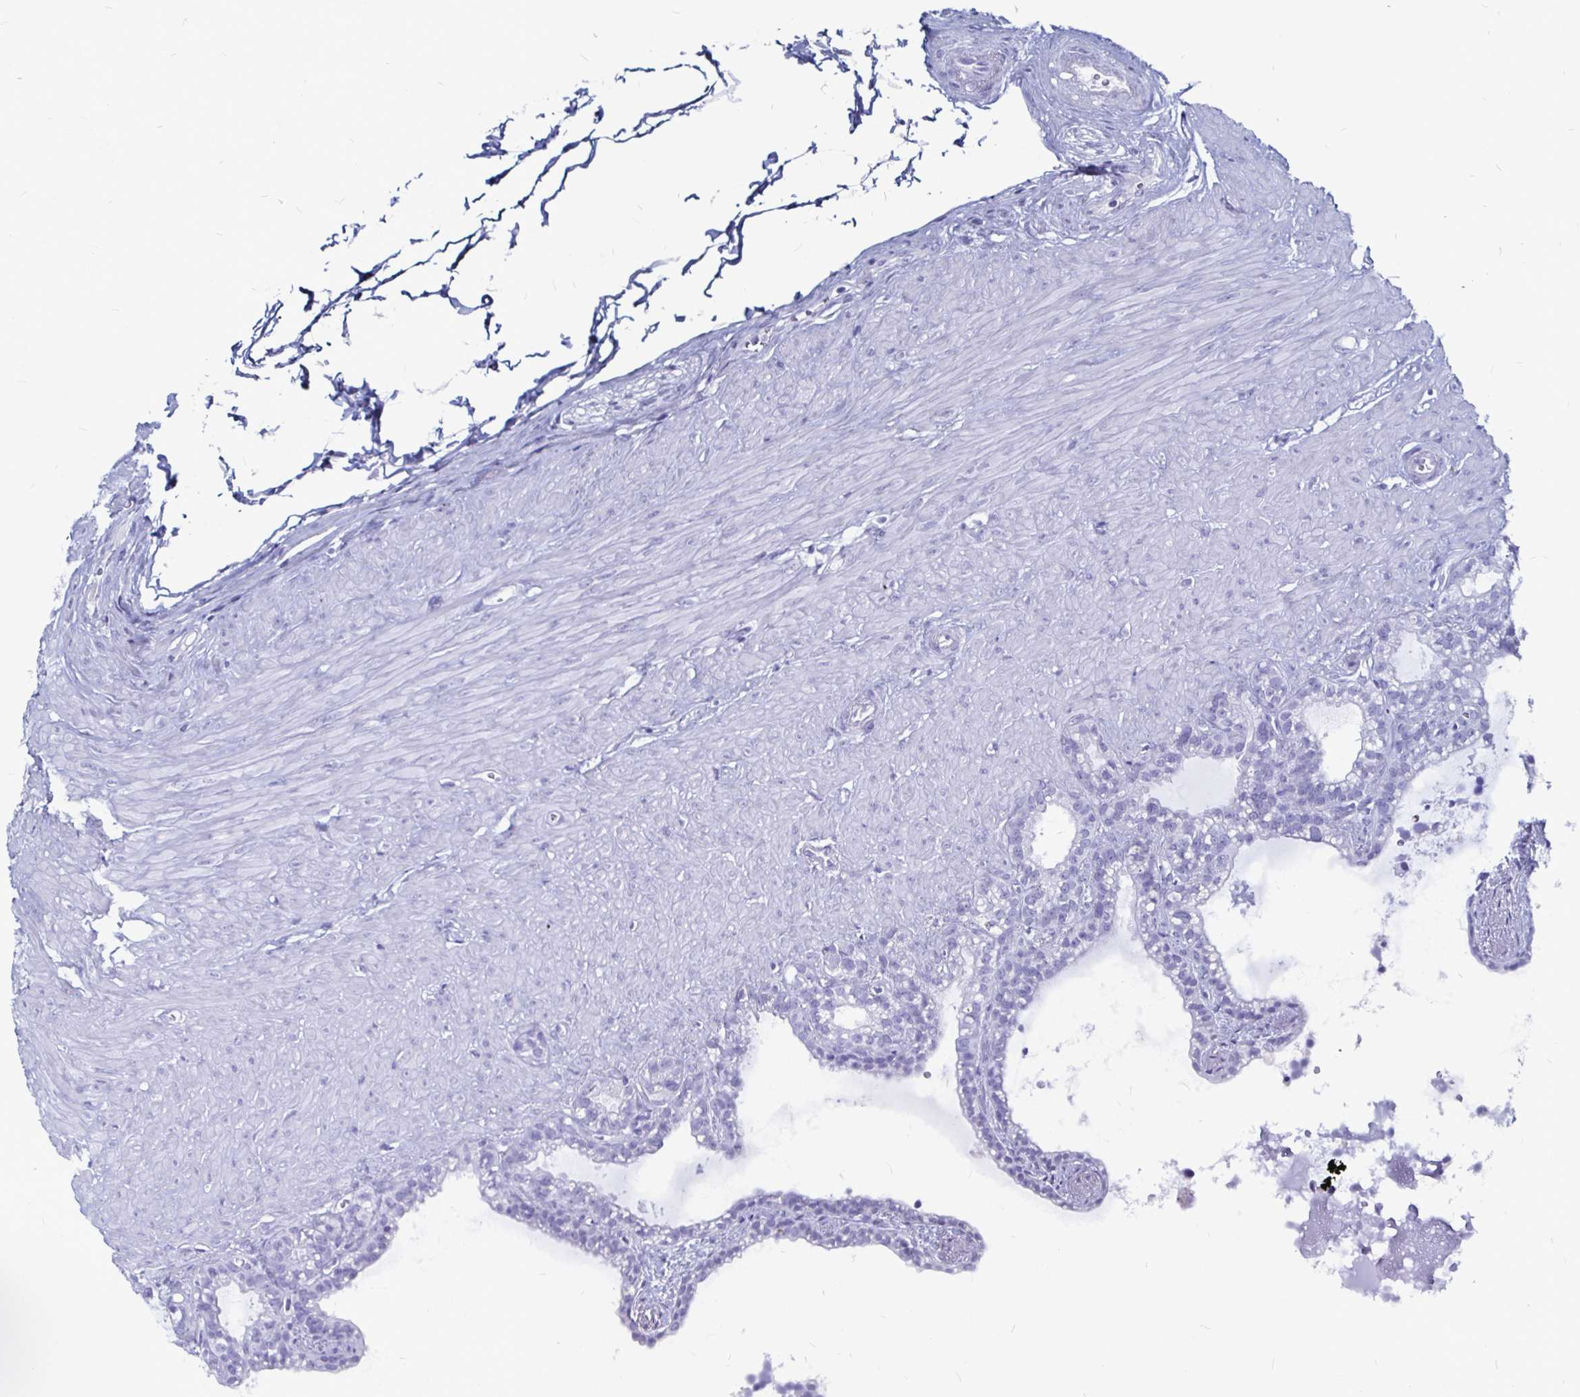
{"staining": {"intensity": "negative", "quantity": "none", "location": "none"}, "tissue": "seminal vesicle", "cell_type": "Glandular cells", "image_type": "normal", "snomed": [{"axis": "morphology", "description": "Normal tissue, NOS"}, {"axis": "topography", "description": "Seminal veicle"}], "caption": "Photomicrograph shows no significant protein expression in glandular cells of unremarkable seminal vesicle. (DAB (3,3'-diaminobenzidine) immunohistochemistry with hematoxylin counter stain).", "gene": "LUZP4", "patient": {"sex": "male", "age": 76}}